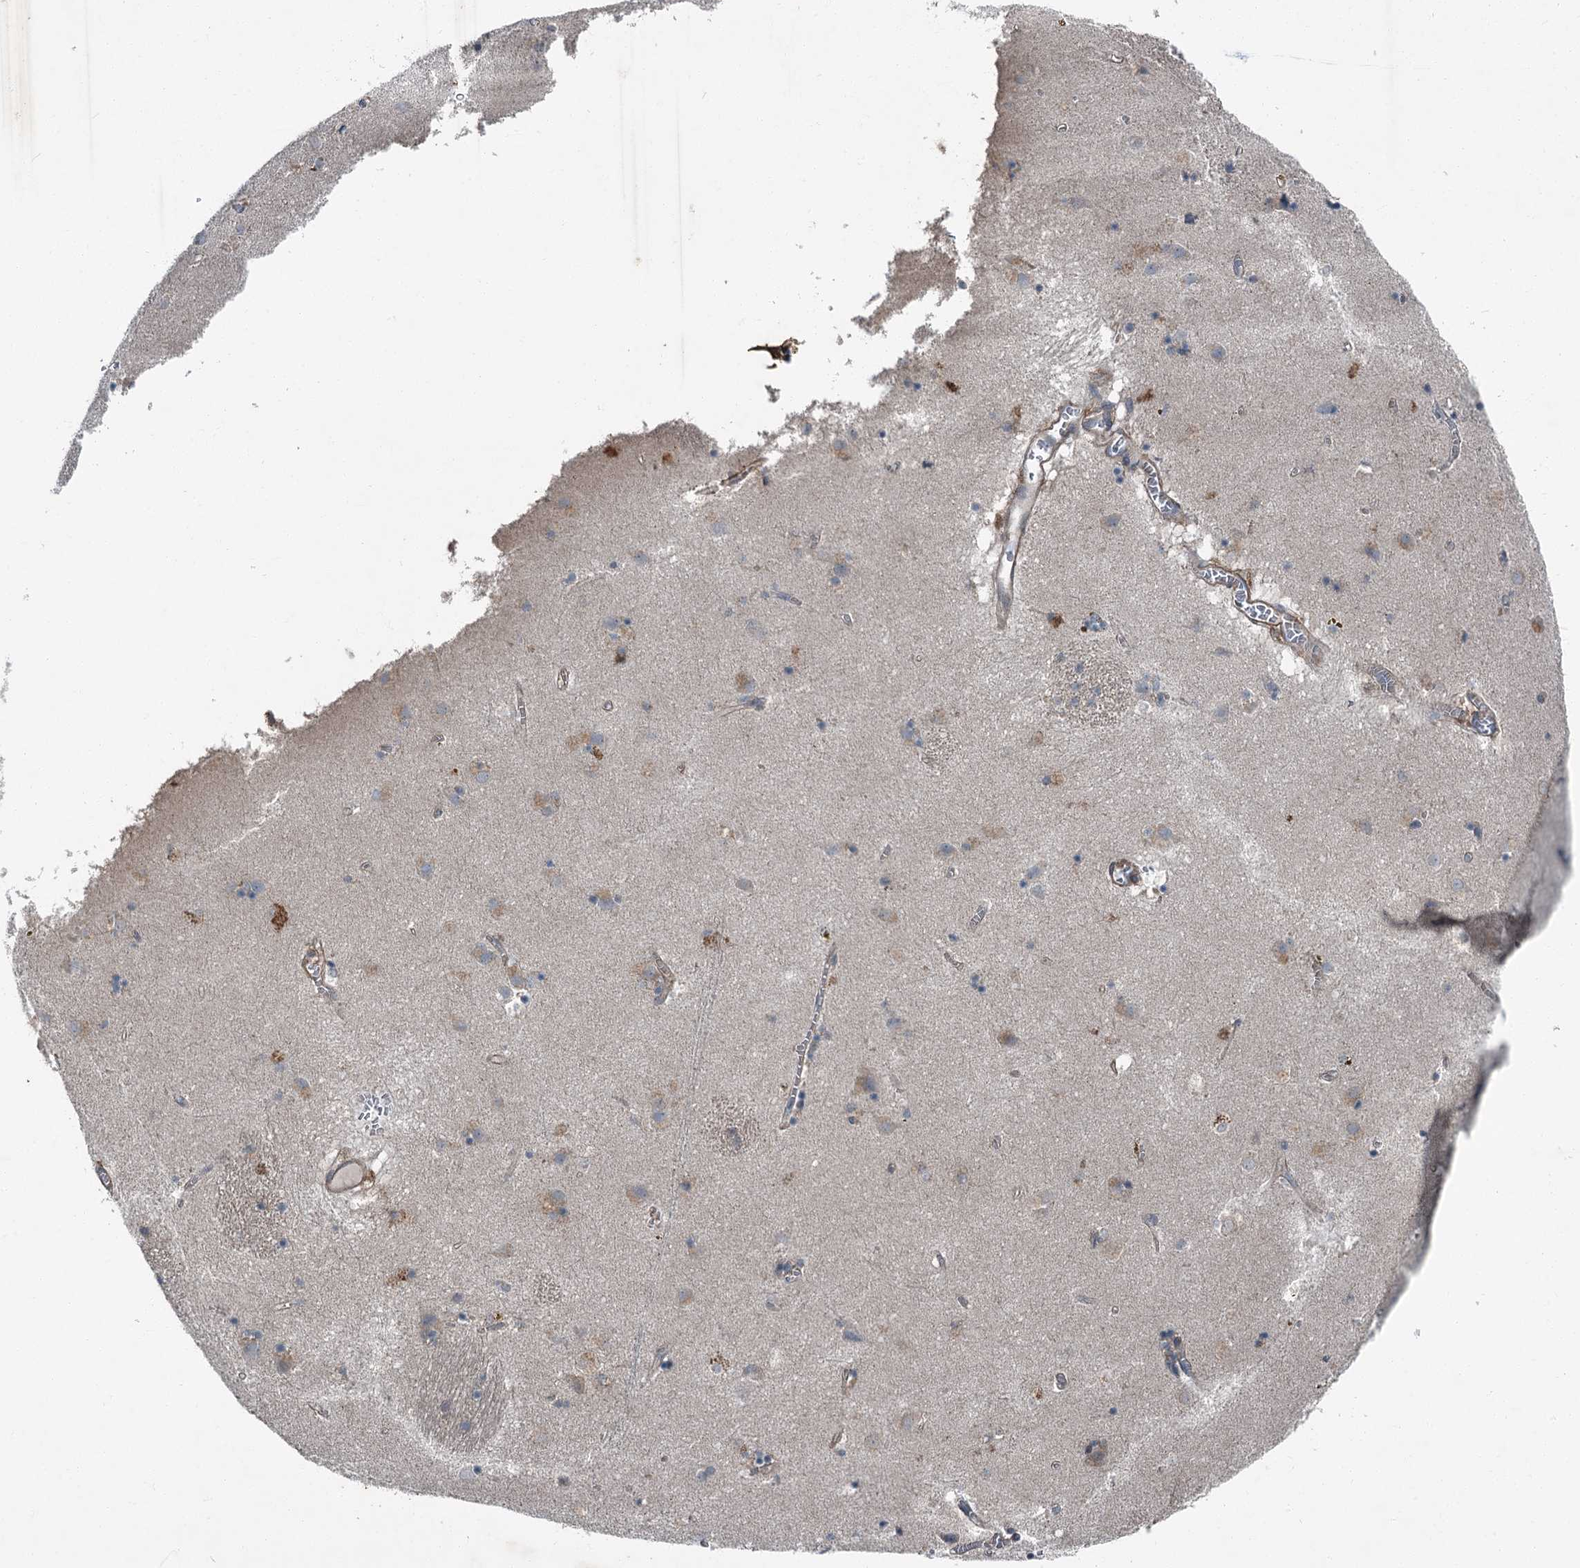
{"staining": {"intensity": "negative", "quantity": "none", "location": "none"}, "tissue": "caudate", "cell_type": "Glial cells", "image_type": "normal", "snomed": [{"axis": "morphology", "description": "Normal tissue, NOS"}, {"axis": "topography", "description": "Lateral ventricle wall"}], "caption": "This micrograph is of normal caudate stained with immunohistochemistry (IHC) to label a protein in brown with the nuclei are counter-stained blue. There is no staining in glial cells. (Stains: DAB (3,3'-diaminobenzidine) immunohistochemistry (IHC) with hematoxylin counter stain, Microscopy: brightfield microscopy at high magnification).", "gene": "AXL", "patient": {"sex": "male", "age": 70}}